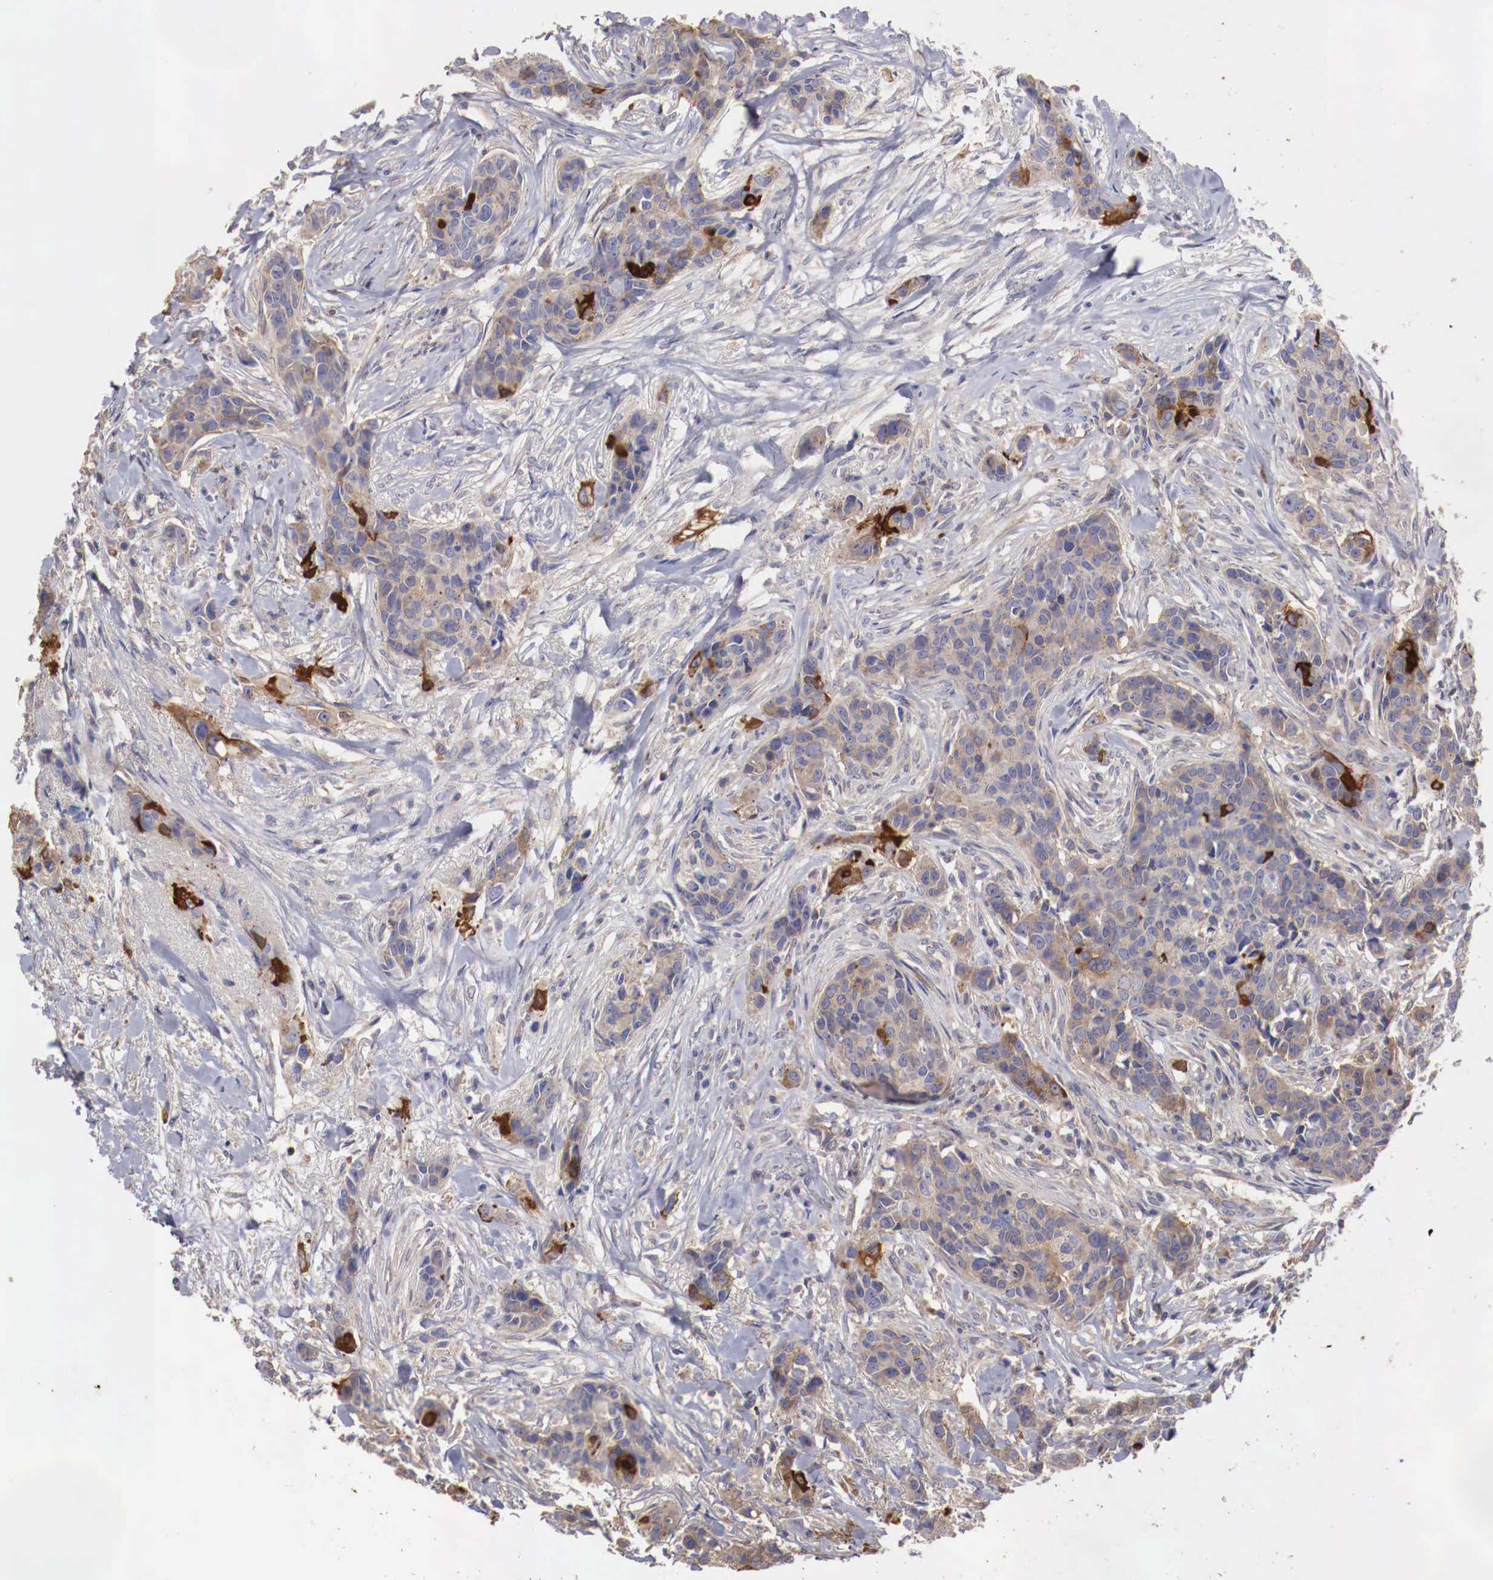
{"staining": {"intensity": "moderate", "quantity": "25%-75%", "location": "cytoplasmic/membranous"}, "tissue": "breast cancer", "cell_type": "Tumor cells", "image_type": "cancer", "snomed": [{"axis": "morphology", "description": "Duct carcinoma"}, {"axis": "topography", "description": "Breast"}], "caption": "Protein expression analysis of invasive ductal carcinoma (breast) displays moderate cytoplasmic/membranous expression in approximately 25%-75% of tumor cells.", "gene": "PITPNA", "patient": {"sex": "female", "age": 91}}